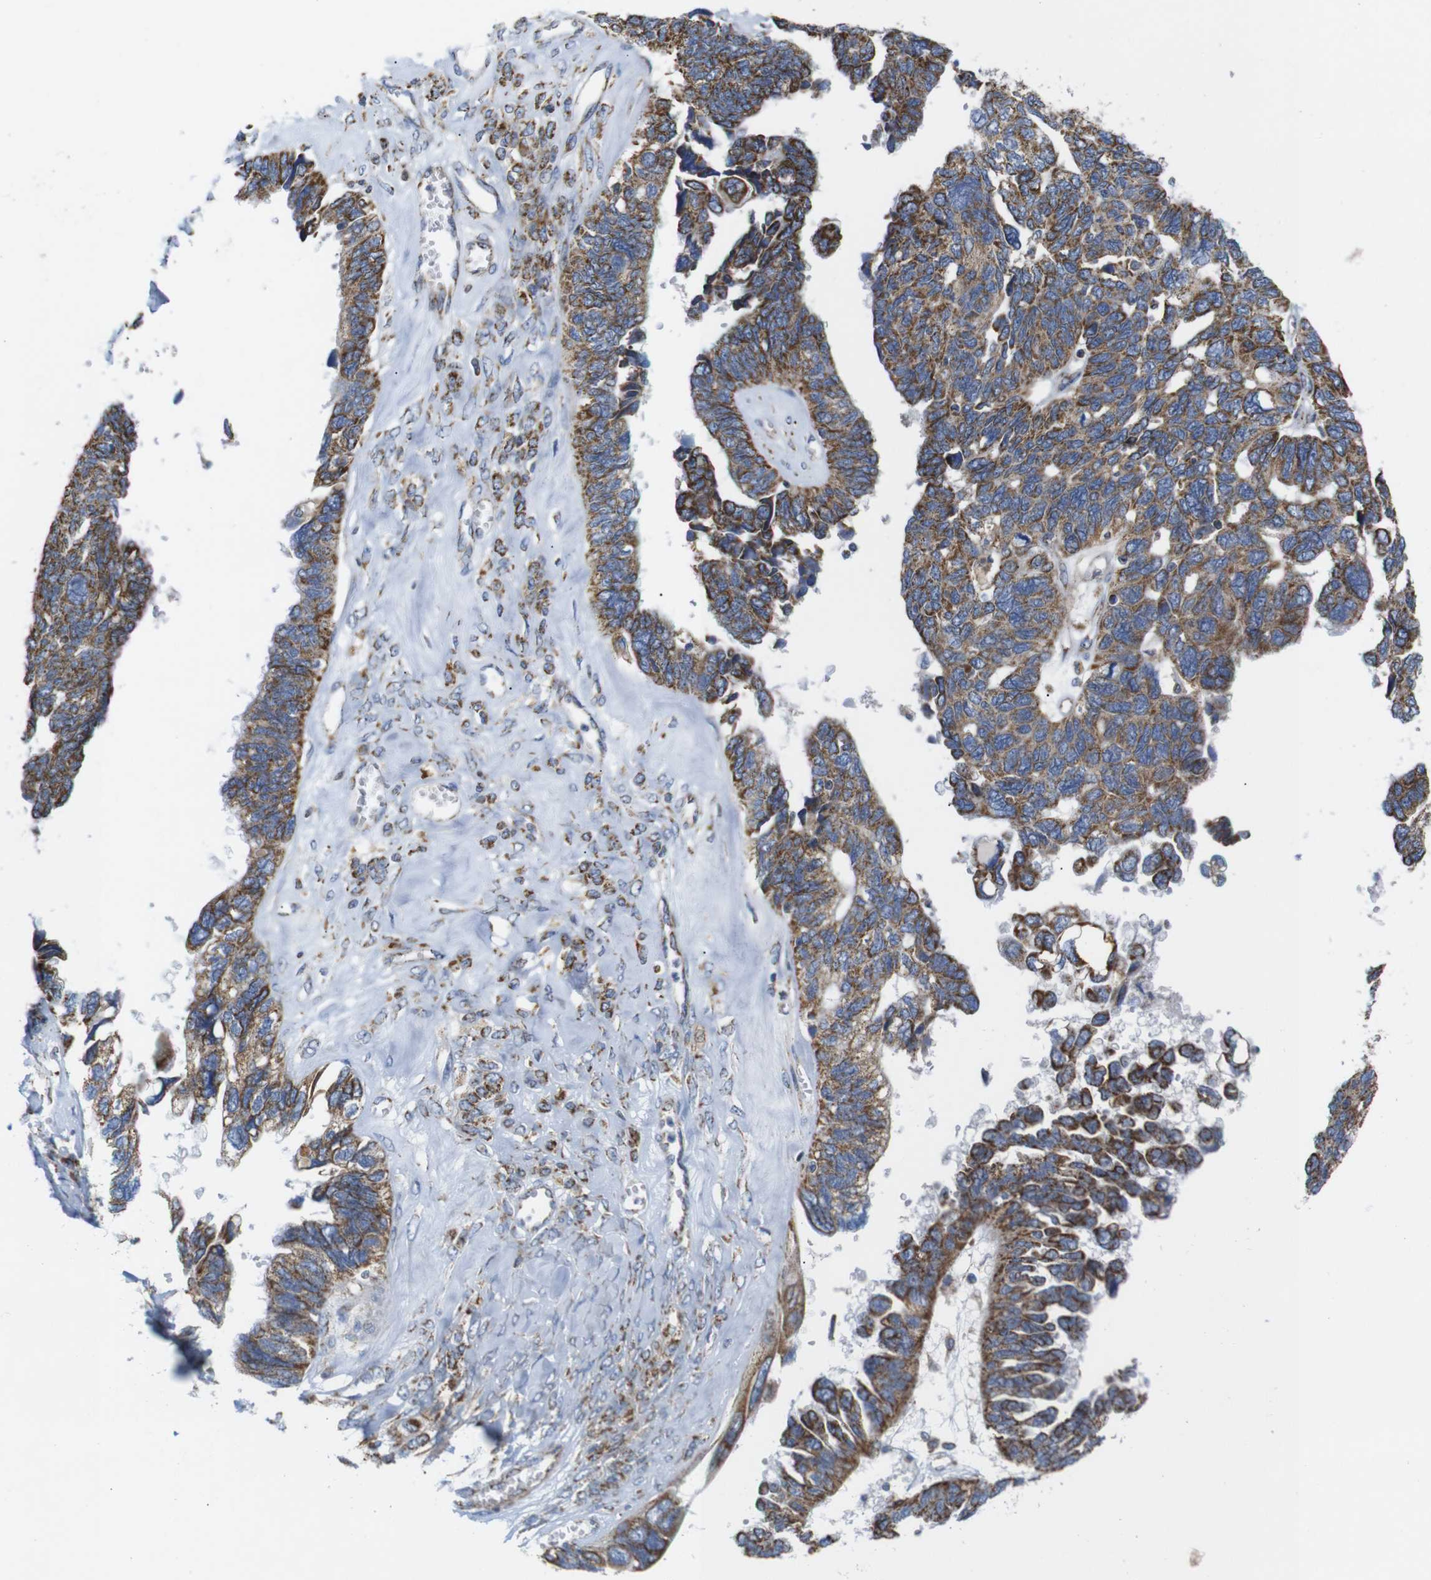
{"staining": {"intensity": "strong", "quantity": ">75%", "location": "cytoplasmic/membranous"}, "tissue": "ovarian cancer", "cell_type": "Tumor cells", "image_type": "cancer", "snomed": [{"axis": "morphology", "description": "Cystadenocarcinoma, serous, NOS"}, {"axis": "topography", "description": "Ovary"}], "caption": "Immunohistochemistry micrograph of human ovarian cancer stained for a protein (brown), which exhibits high levels of strong cytoplasmic/membranous staining in approximately >75% of tumor cells.", "gene": "FAM171B", "patient": {"sex": "female", "age": 79}}